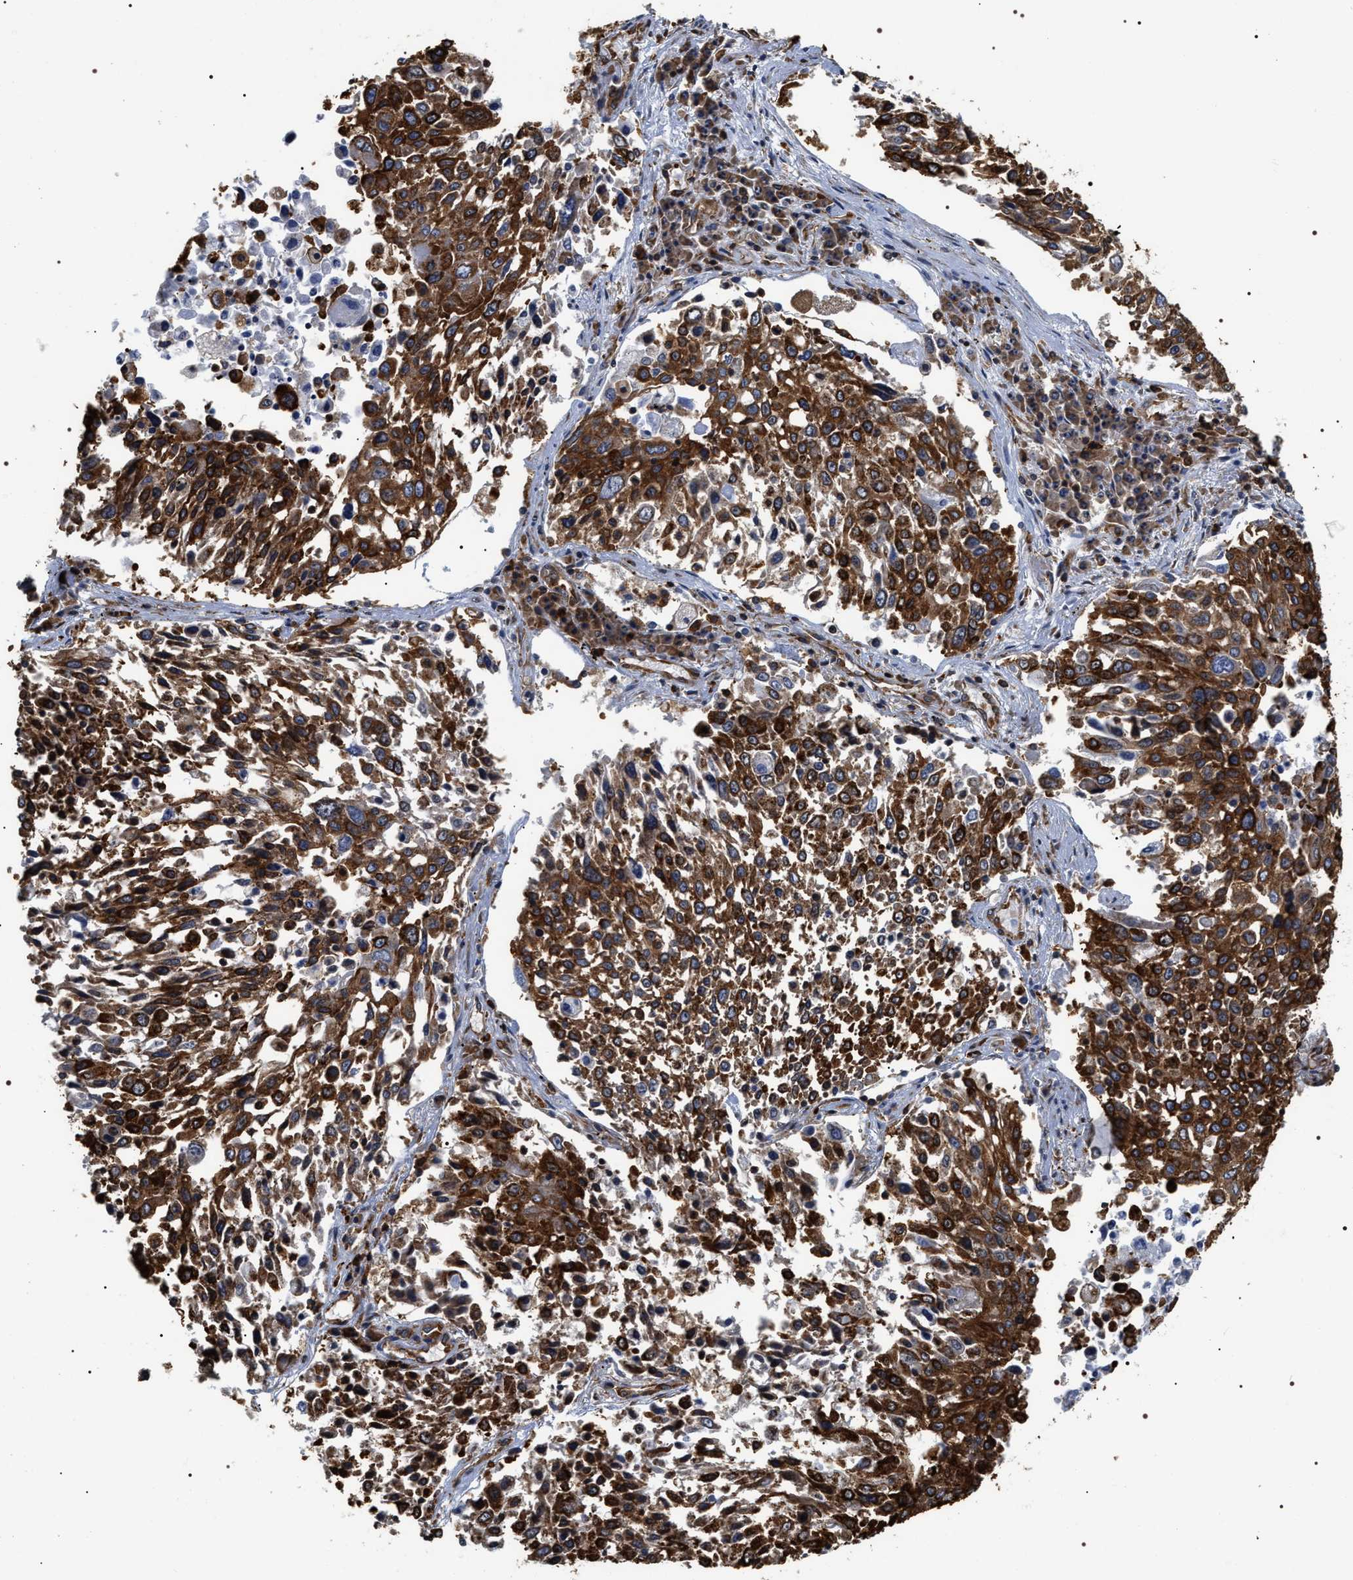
{"staining": {"intensity": "strong", "quantity": "25%-75%", "location": "cytoplasmic/membranous"}, "tissue": "lung cancer", "cell_type": "Tumor cells", "image_type": "cancer", "snomed": [{"axis": "morphology", "description": "Squamous cell carcinoma, NOS"}, {"axis": "topography", "description": "Lung"}], "caption": "Immunohistochemical staining of human lung squamous cell carcinoma shows high levels of strong cytoplasmic/membranous protein expression in approximately 25%-75% of tumor cells. The staining is performed using DAB (3,3'-diaminobenzidine) brown chromogen to label protein expression. The nuclei are counter-stained blue using hematoxylin.", "gene": "SERBP1", "patient": {"sex": "male", "age": 65}}